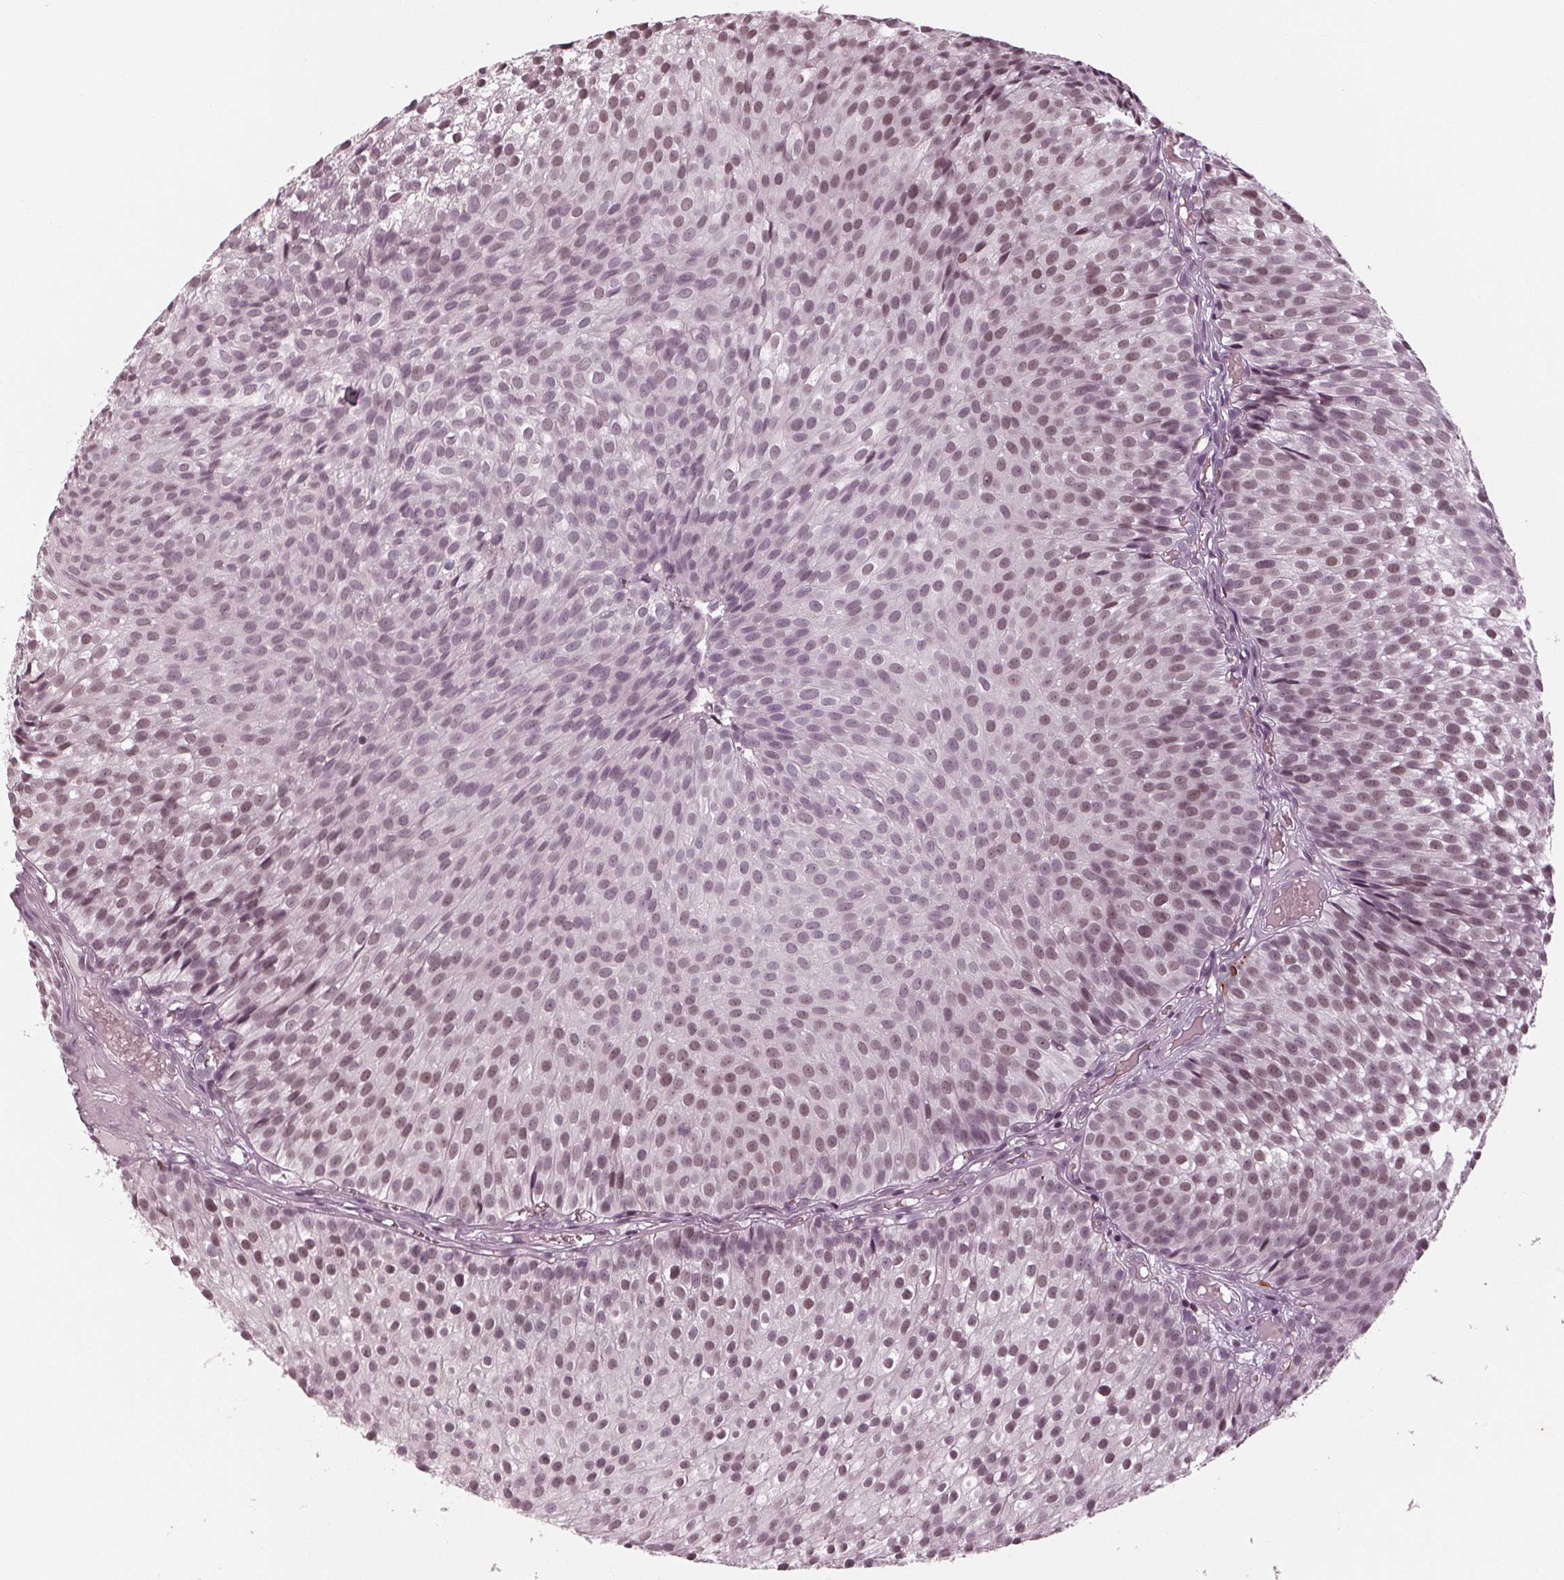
{"staining": {"intensity": "weak", "quantity": "25%-75%", "location": "nuclear"}, "tissue": "urothelial cancer", "cell_type": "Tumor cells", "image_type": "cancer", "snomed": [{"axis": "morphology", "description": "Urothelial carcinoma, Low grade"}, {"axis": "topography", "description": "Urinary bladder"}], "caption": "Immunohistochemical staining of human urothelial cancer displays low levels of weak nuclear positivity in approximately 25%-75% of tumor cells. Nuclei are stained in blue.", "gene": "DNMT3L", "patient": {"sex": "male", "age": 63}}